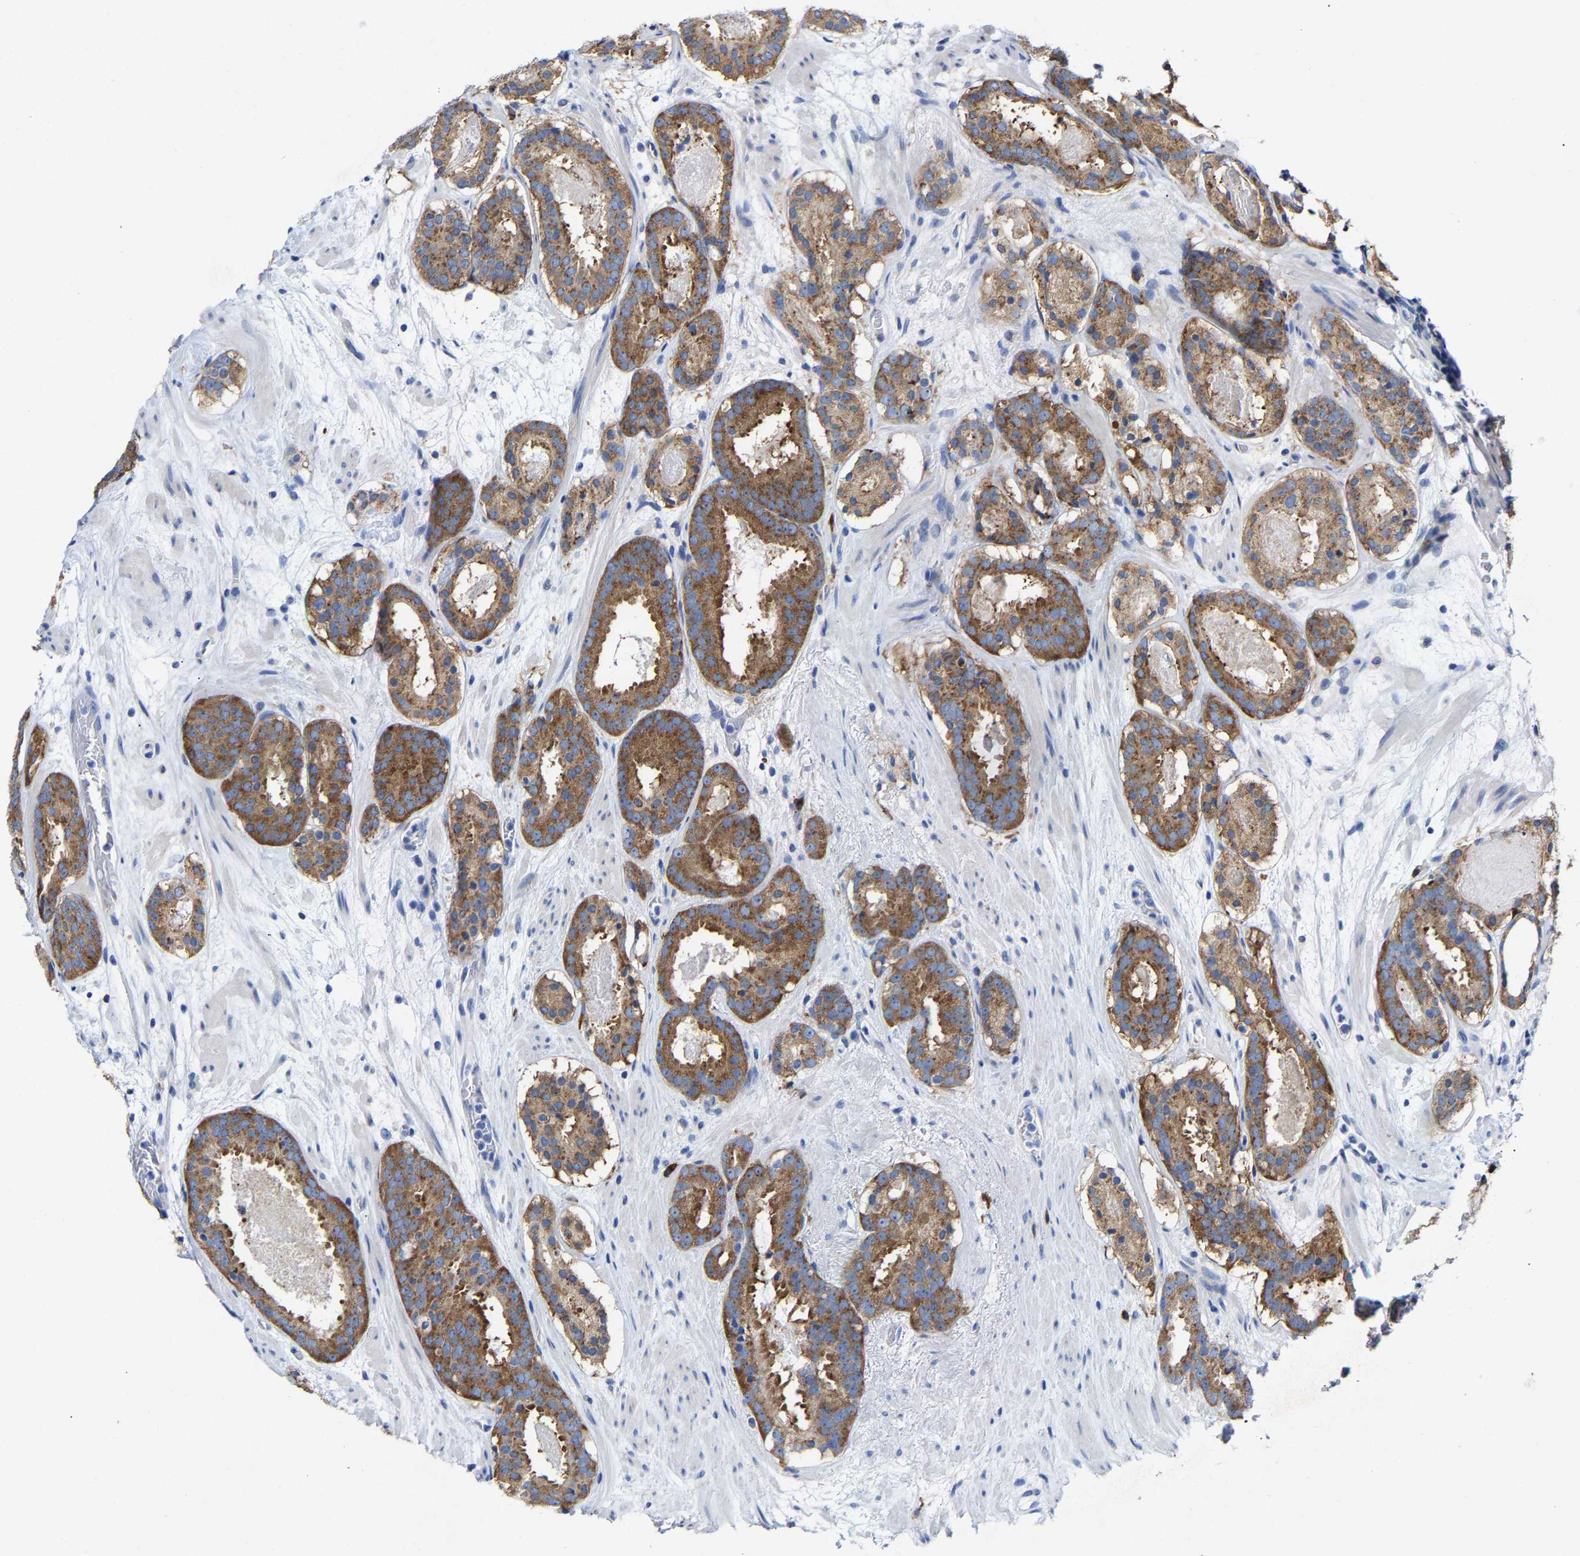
{"staining": {"intensity": "moderate", "quantity": ">75%", "location": "cytoplasmic/membranous"}, "tissue": "prostate cancer", "cell_type": "Tumor cells", "image_type": "cancer", "snomed": [{"axis": "morphology", "description": "Adenocarcinoma, Low grade"}, {"axis": "topography", "description": "Prostate"}], "caption": "The micrograph reveals staining of prostate cancer, revealing moderate cytoplasmic/membranous protein expression (brown color) within tumor cells.", "gene": "PPP1R15A", "patient": {"sex": "male", "age": 69}}